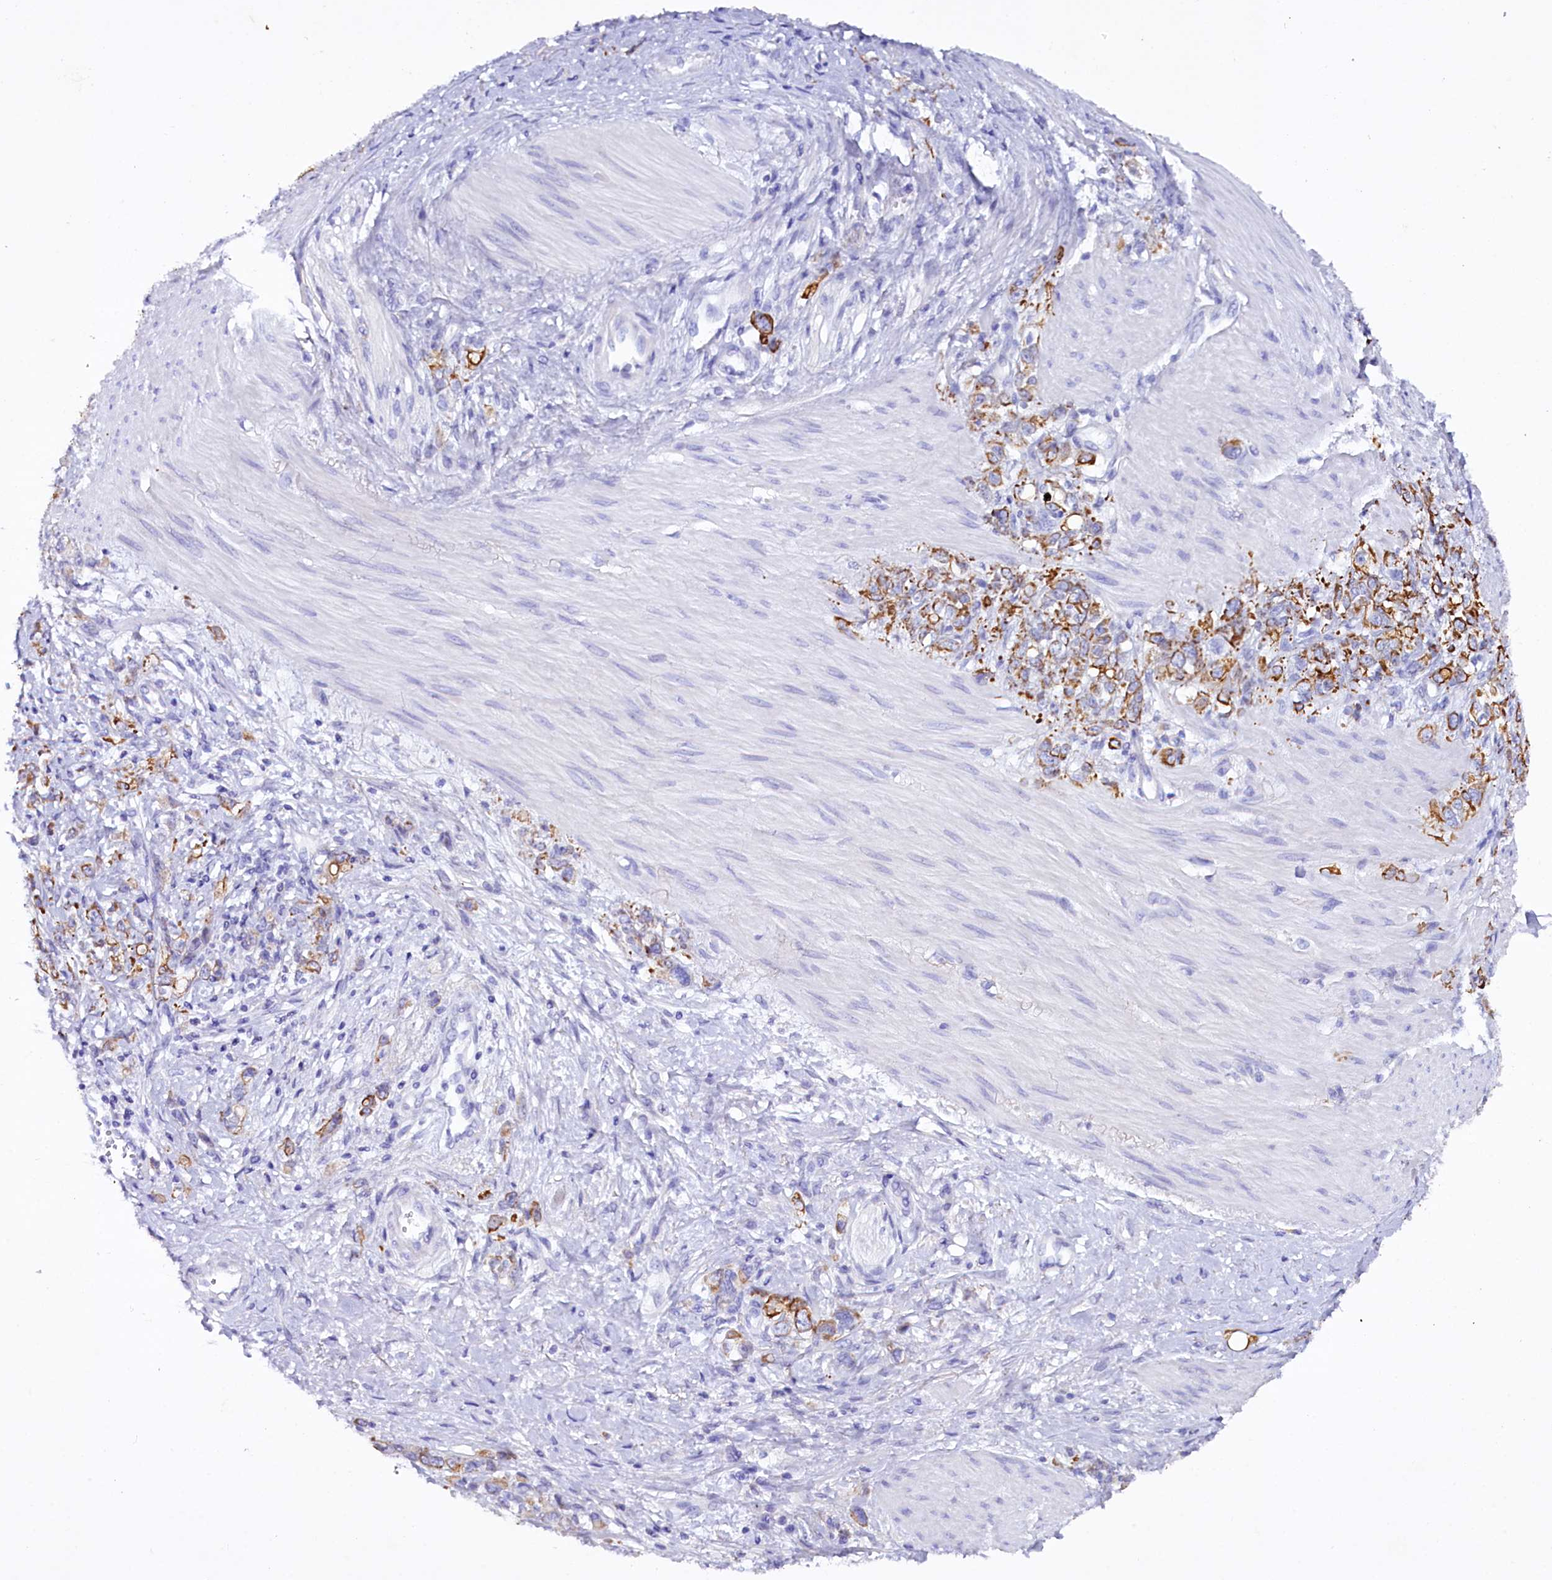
{"staining": {"intensity": "moderate", "quantity": ">75%", "location": "cytoplasmic/membranous"}, "tissue": "stomach cancer", "cell_type": "Tumor cells", "image_type": "cancer", "snomed": [{"axis": "morphology", "description": "Adenocarcinoma, NOS"}, {"axis": "topography", "description": "Stomach"}], "caption": "Tumor cells show medium levels of moderate cytoplasmic/membranous staining in approximately >75% of cells in human stomach adenocarcinoma.", "gene": "FAAP20", "patient": {"sex": "female", "age": 76}}